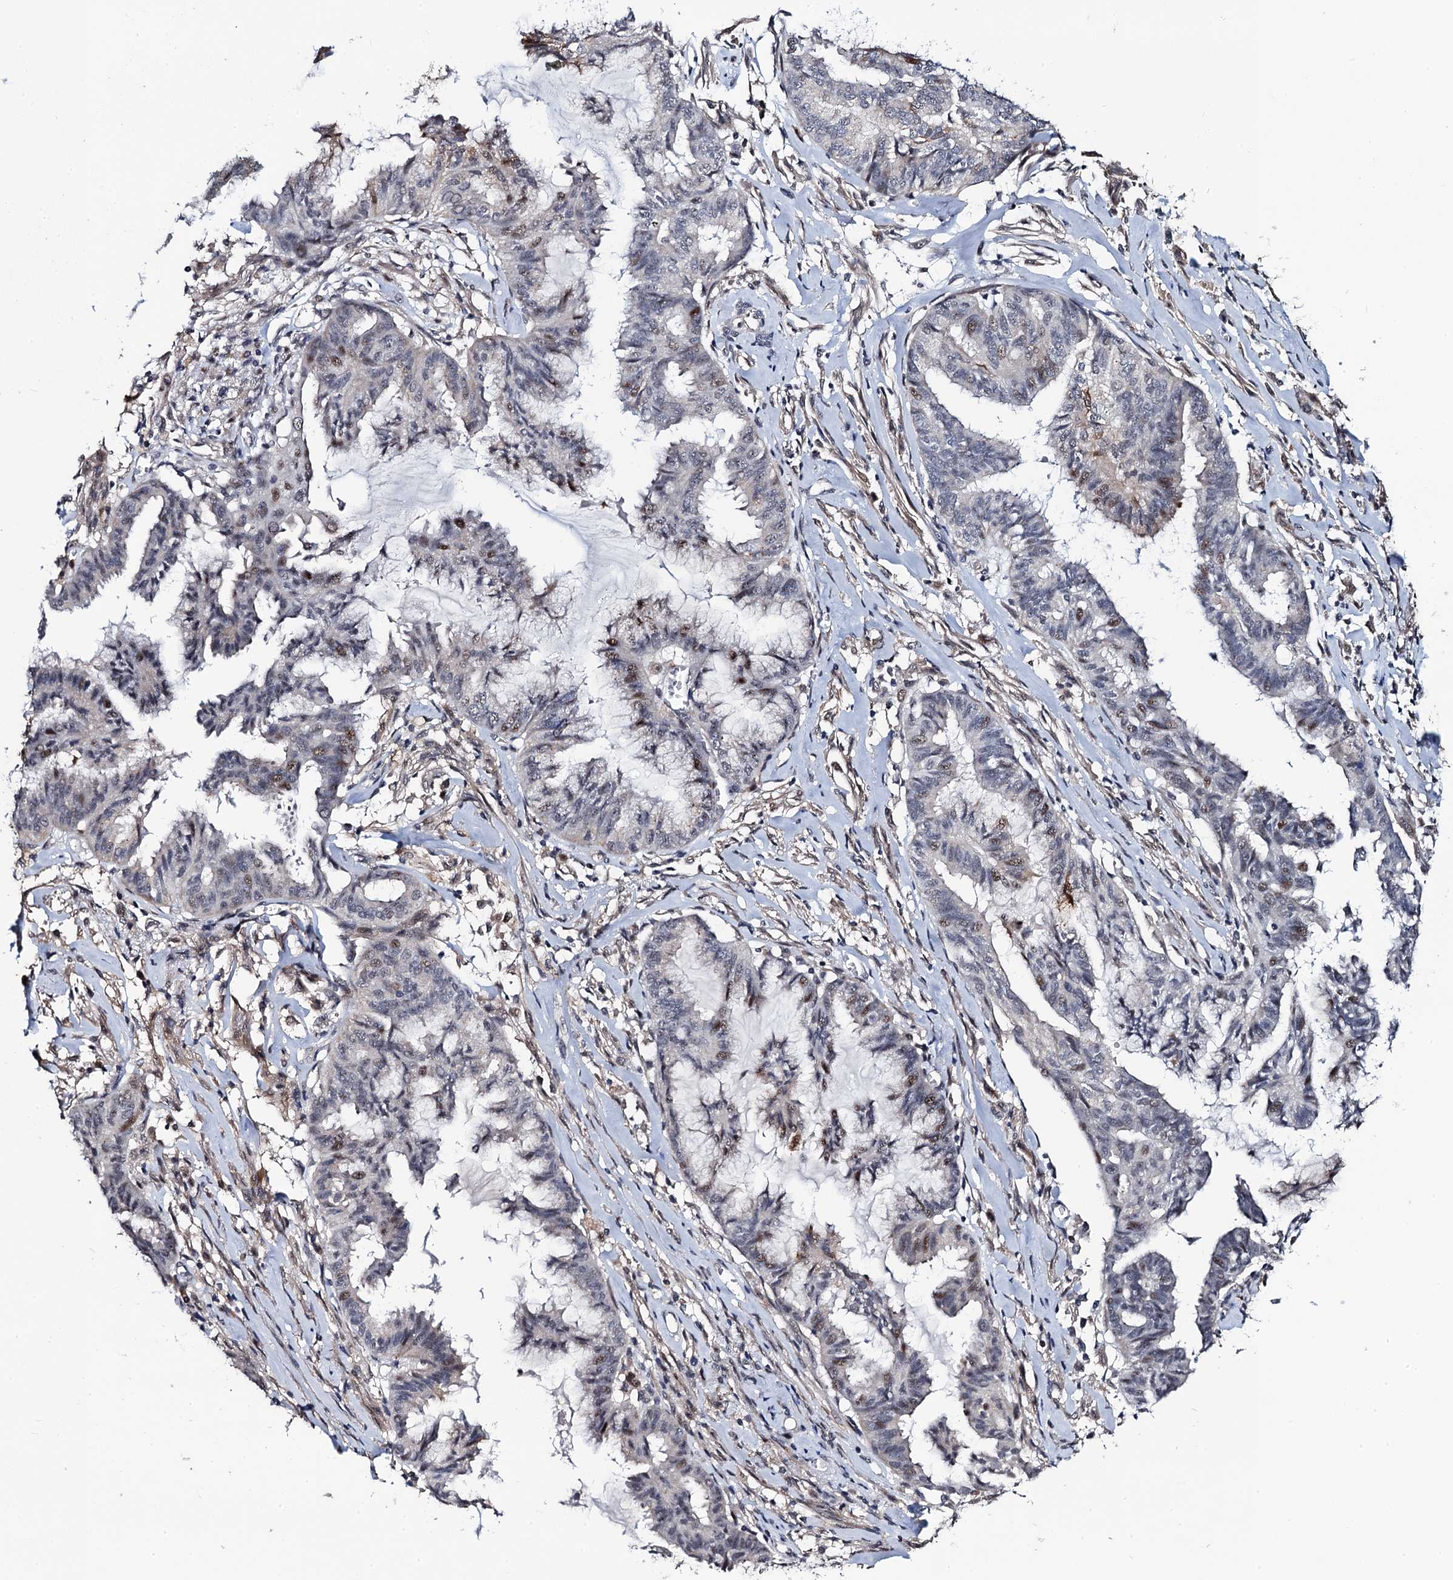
{"staining": {"intensity": "moderate", "quantity": "<25%", "location": "nuclear"}, "tissue": "endometrial cancer", "cell_type": "Tumor cells", "image_type": "cancer", "snomed": [{"axis": "morphology", "description": "Adenocarcinoma, NOS"}, {"axis": "topography", "description": "Endometrium"}], "caption": "The immunohistochemical stain shows moderate nuclear expression in tumor cells of endometrial cancer tissue.", "gene": "FAM222A", "patient": {"sex": "female", "age": 86}}